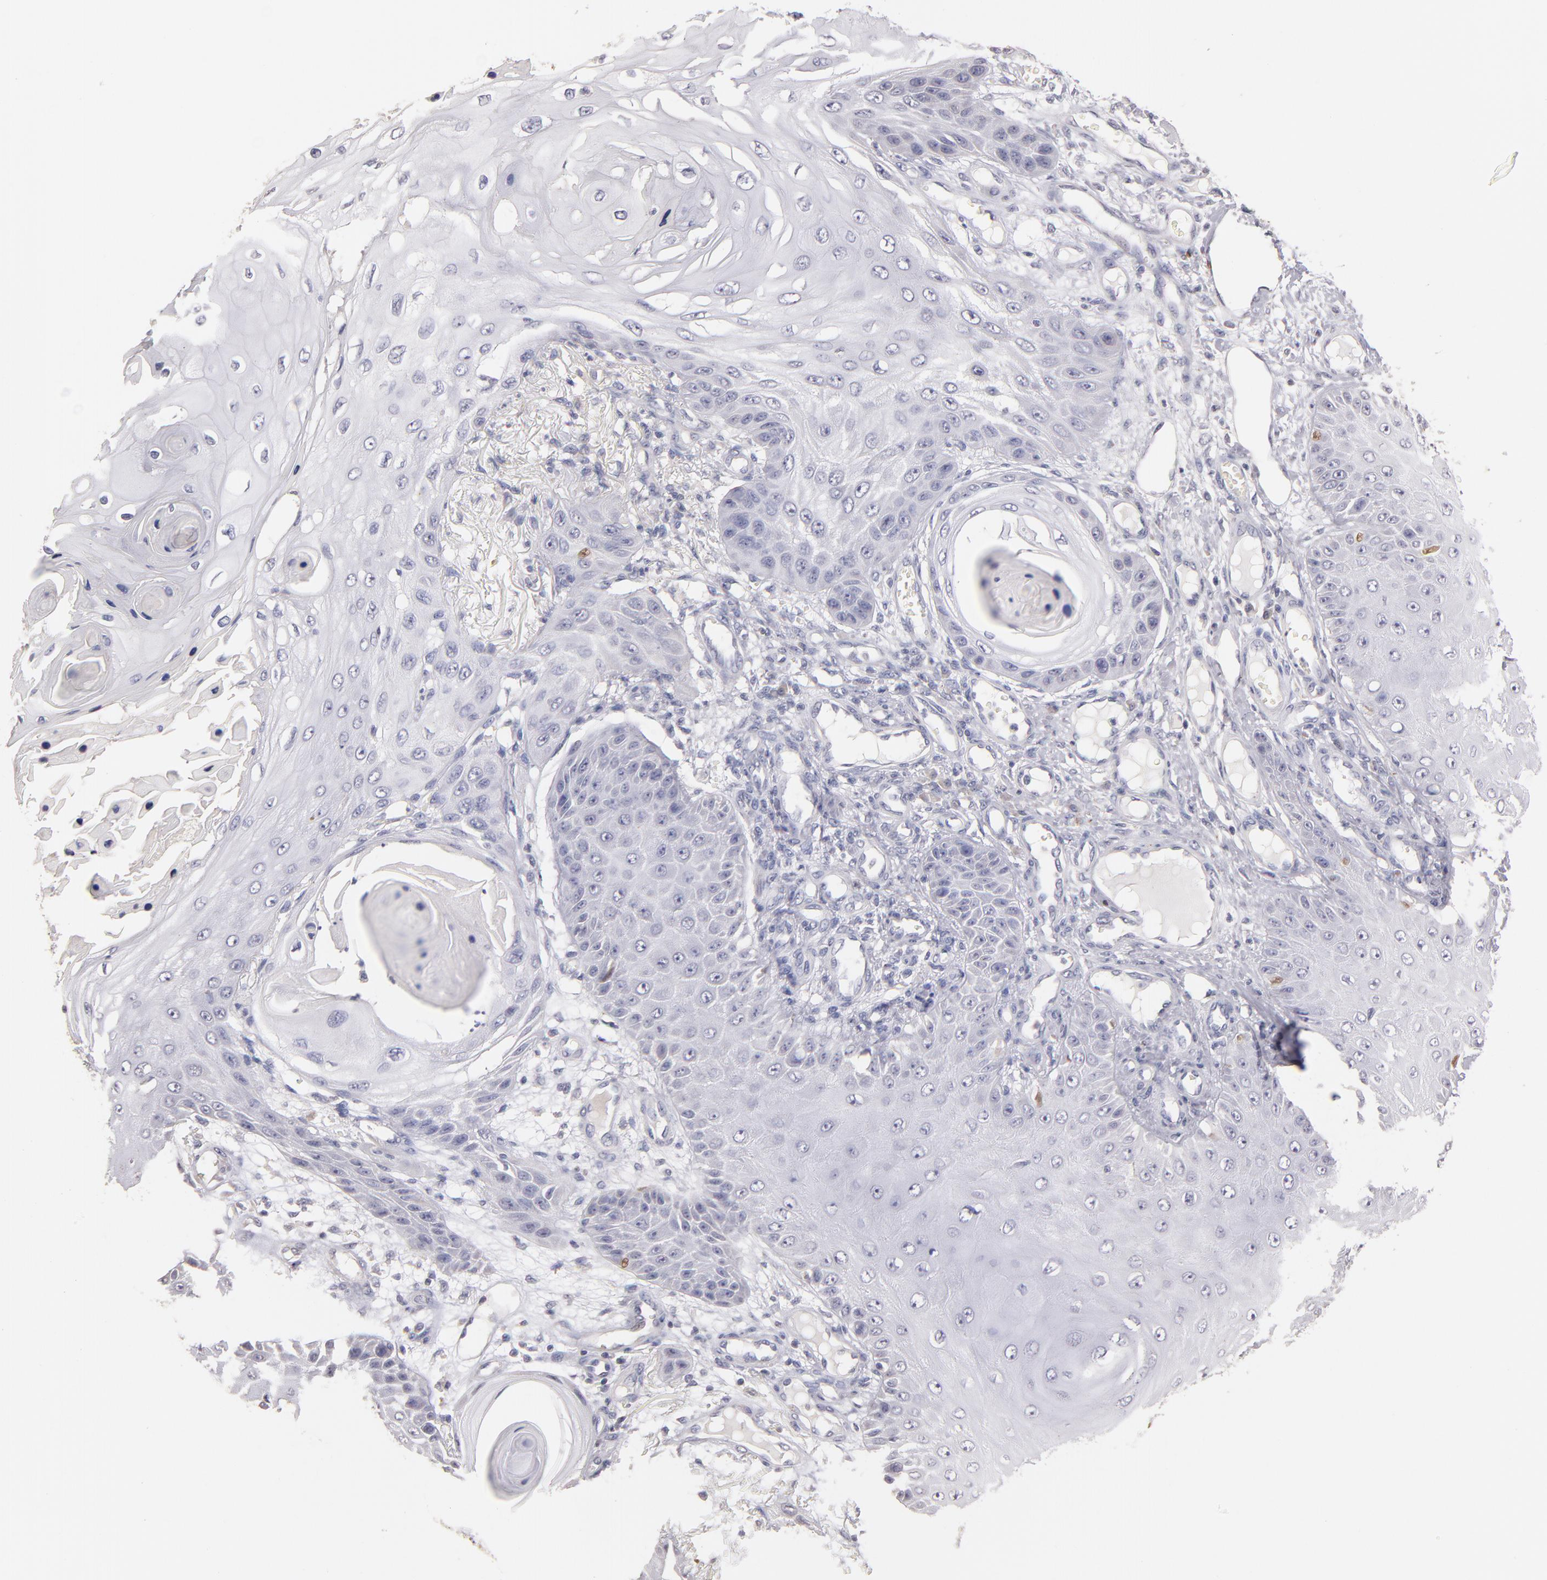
{"staining": {"intensity": "negative", "quantity": "none", "location": "none"}, "tissue": "skin cancer", "cell_type": "Tumor cells", "image_type": "cancer", "snomed": [{"axis": "morphology", "description": "Squamous cell carcinoma, NOS"}, {"axis": "topography", "description": "Skin"}], "caption": "Immunohistochemistry (IHC) of human skin cancer (squamous cell carcinoma) reveals no staining in tumor cells. Nuclei are stained in blue.", "gene": "SOX10", "patient": {"sex": "female", "age": 40}}